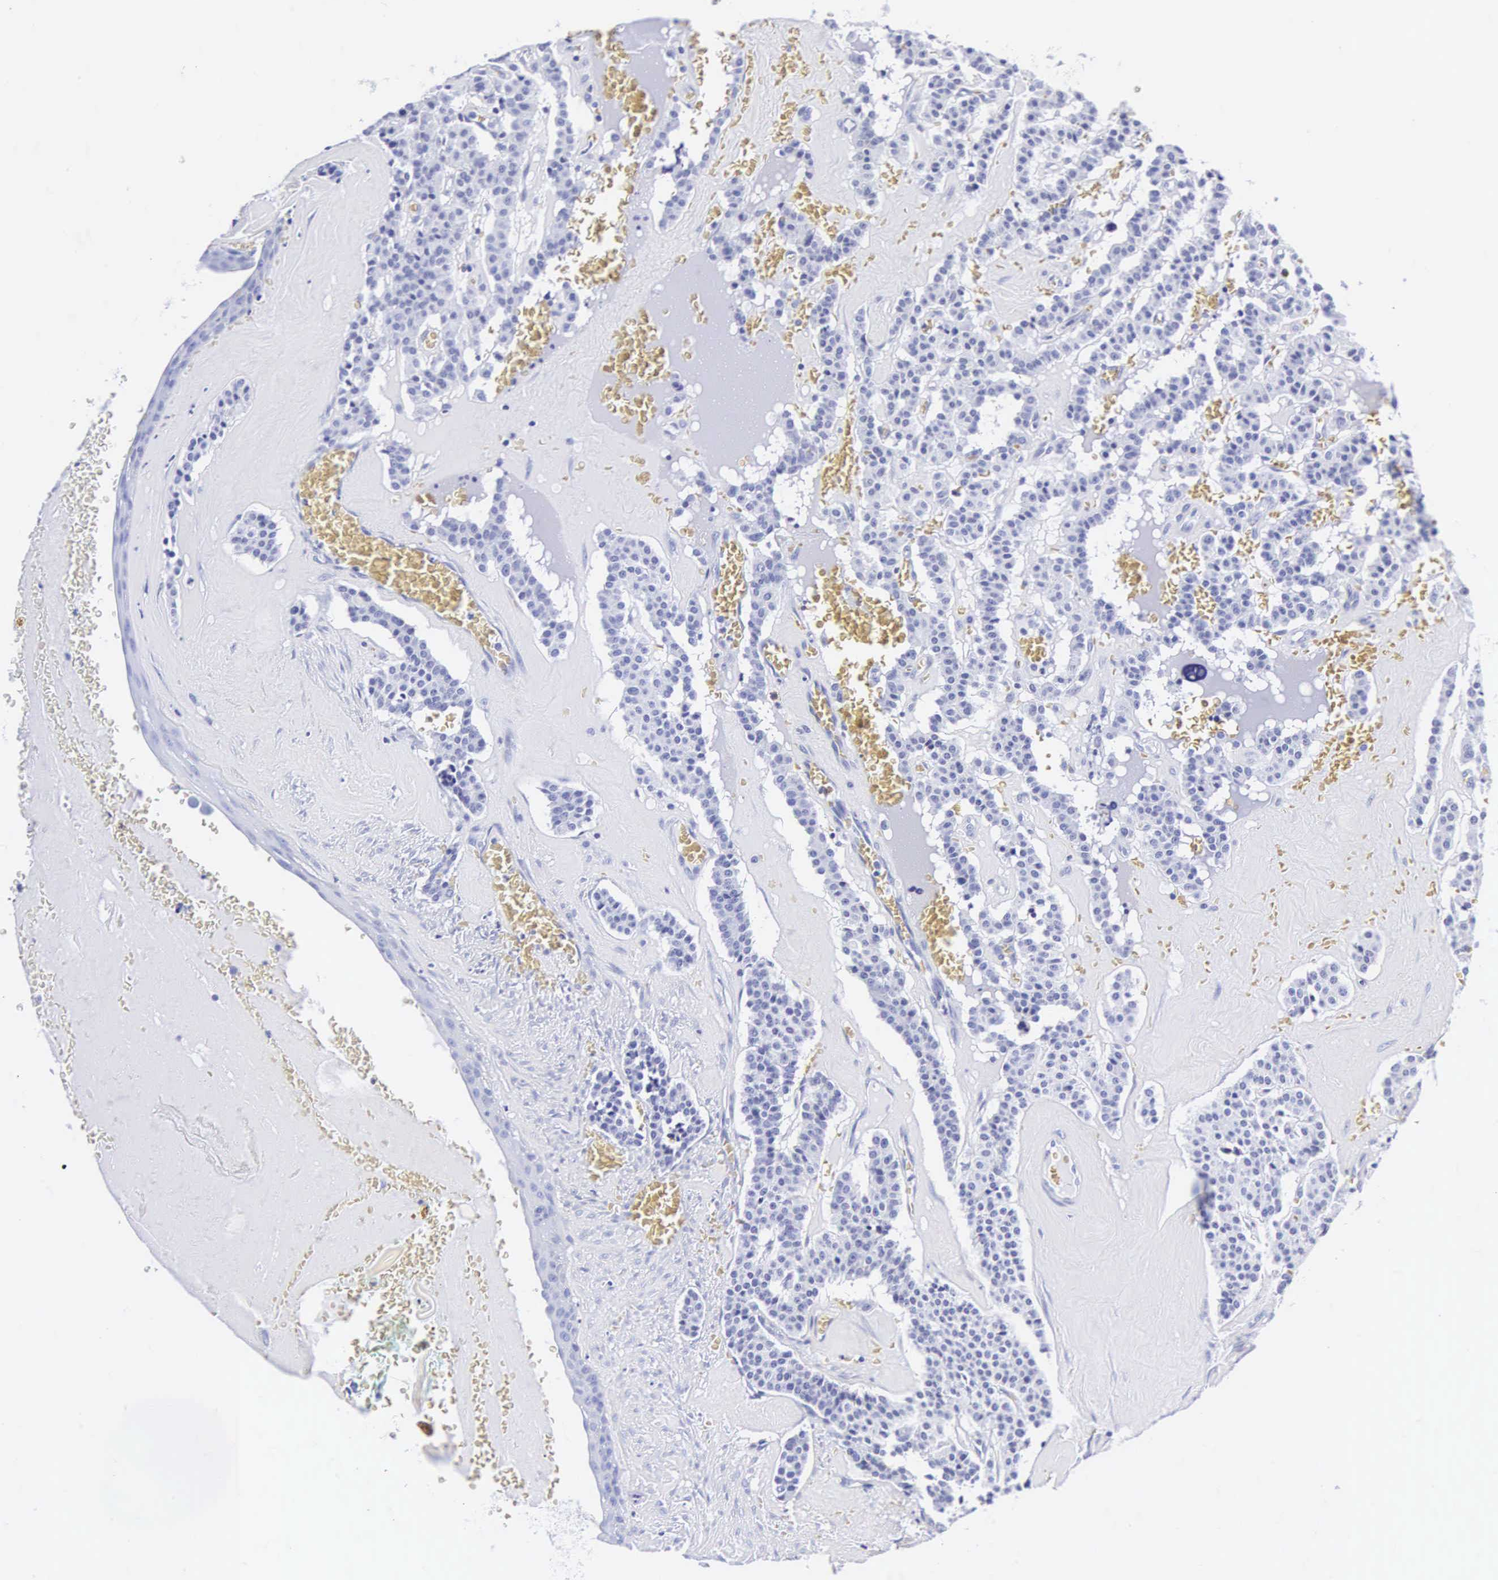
{"staining": {"intensity": "negative", "quantity": "none", "location": "none"}, "tissue": "carcinoid", "cell_type": "Tumor cells", "image_type": "cancer", "snomed": [{"axis": "morphology", "description": "Carcinoid, malignant, NOS"}, {"axis": "topography", "description": "Bronchus"}], "caption": "Carcinoid was stained to show a protein in brown. There is no significant staining in tumor cells.", "gene": "INS", "patient": {"sex": "male", "age": 55}}